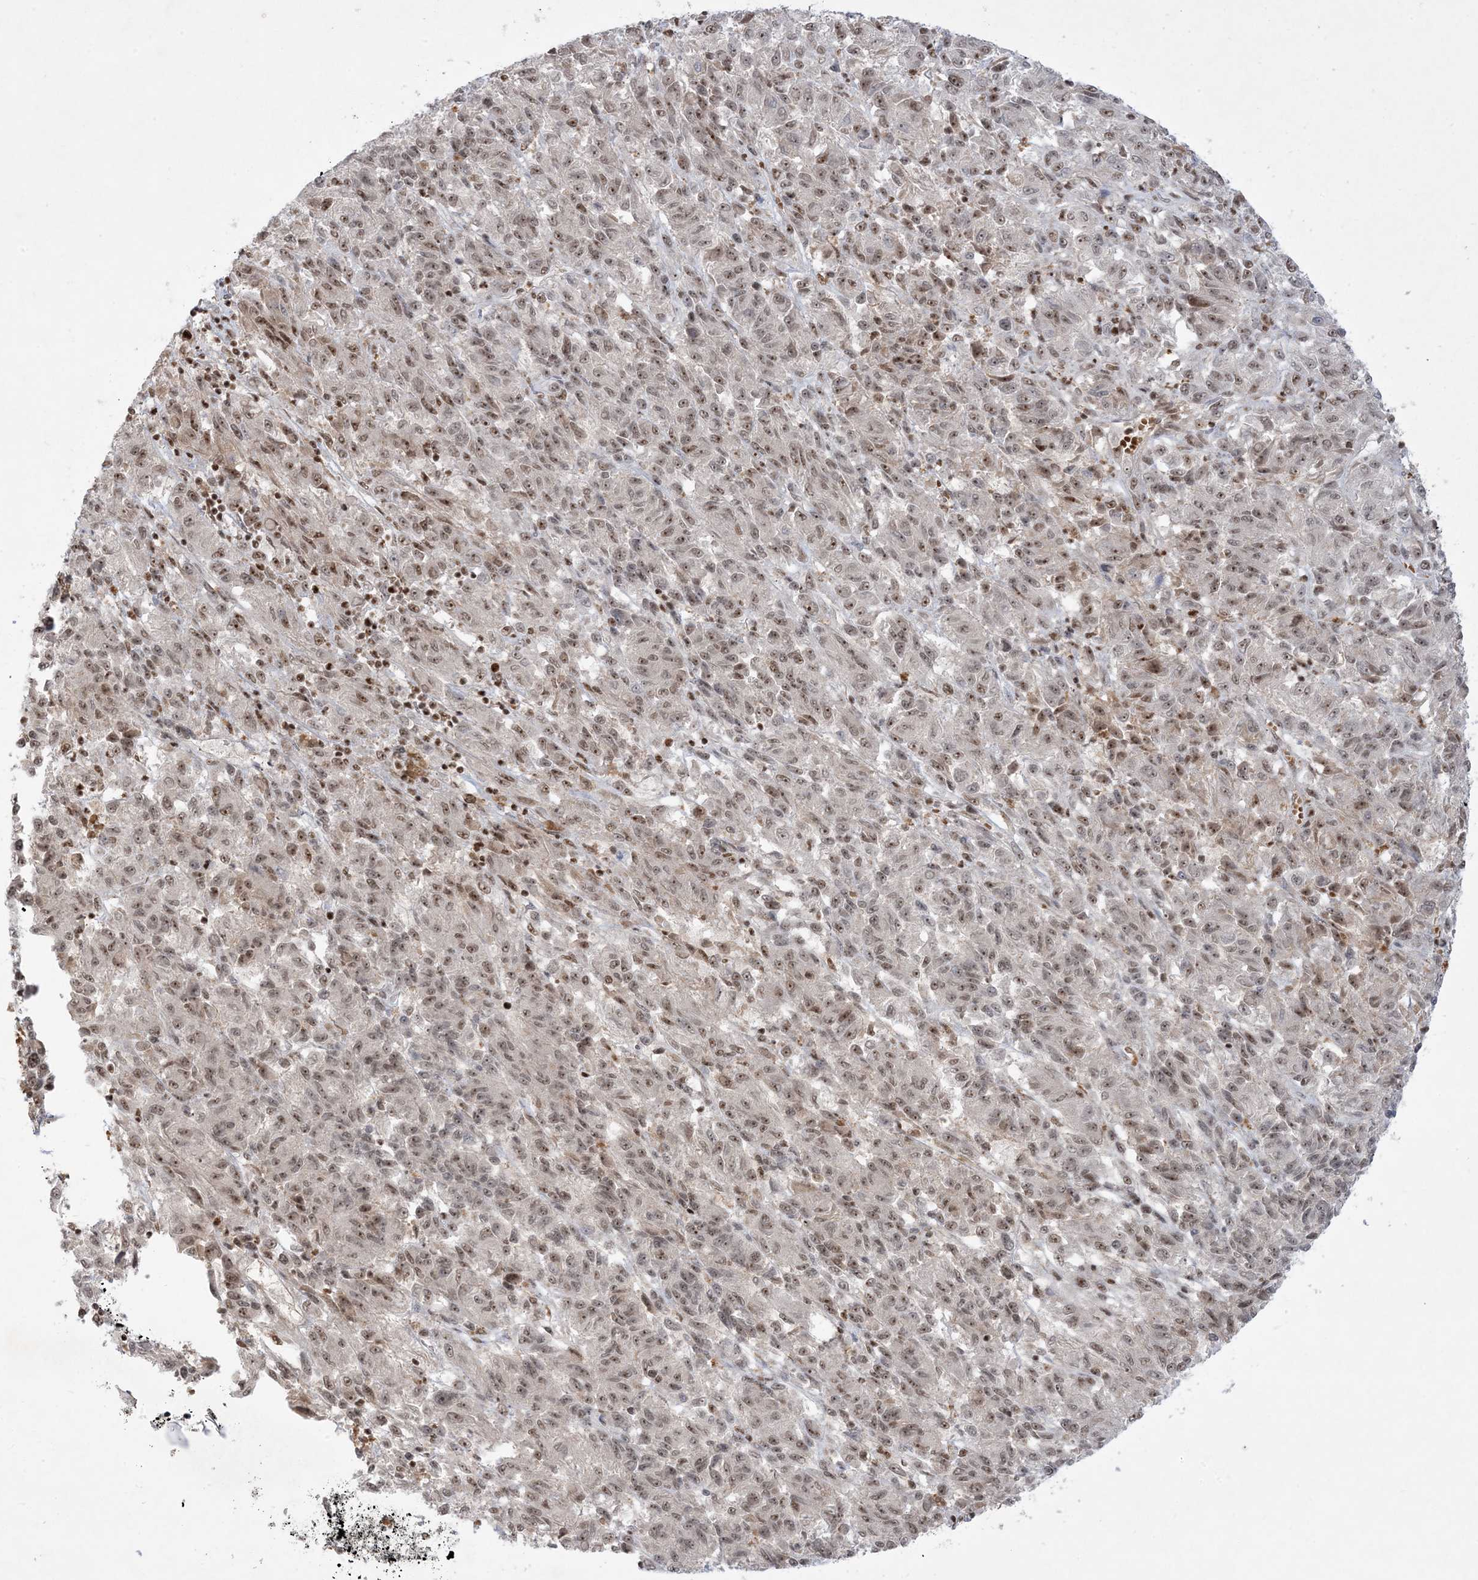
{"staining": {"intensity": "weak", "quantity": "25%-75%", "location": "nuclear"}, "tissue": "melanoma", "cell_type": "Tumor cells", "image_type": "cancer", "snomed": [{"axis": "morphology", "description": "Malignant melanoma, Metastatic site"}, {"axis": "topography", "description": "Lung"}], "caption": "Malignant melanoma (metastatic site) stained with a protein marker demonstrates weak staining in tumor cells.", "gene": "PPIL2", "patient": {"sex": "male", "age": 64}}